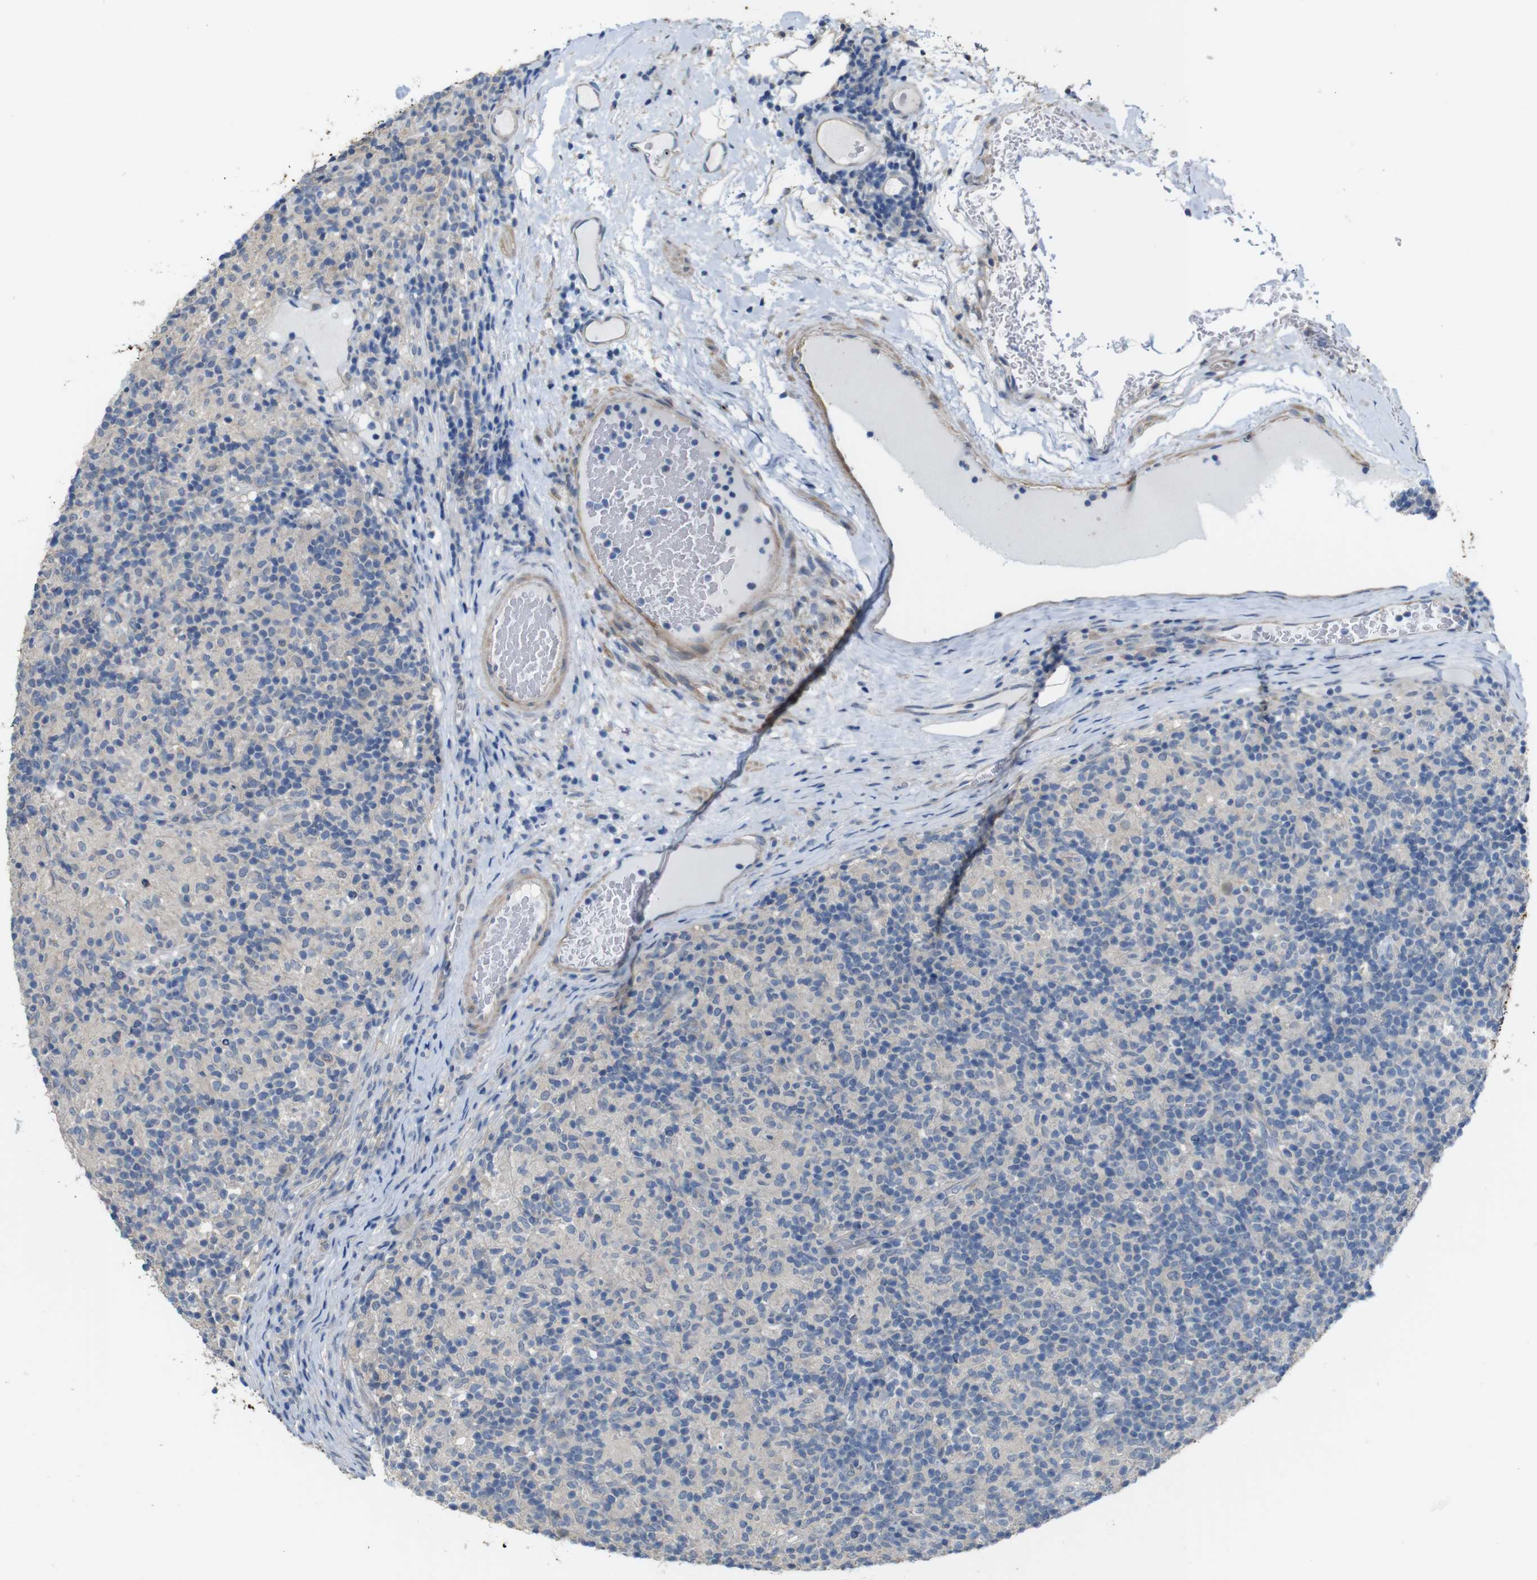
{"staining": {"intensity": "negative", "quantity": "none", "location": "none"}, "tissue": "lymphoma", "cell_type": "Tumor cells", "image_type": "cancer", "snomed": [{"axis": "morphology", "description": "Hodgkin's disease, NOS"}, {"axis": "topography", "description": "Lymph node"}], "caption": "An immunohistochemistry image of lymphoma is shown. There is no staining in tumor cells of lymphoma.", "gene": "CDC34", "patient": {"sex": "male", "age": 70}}